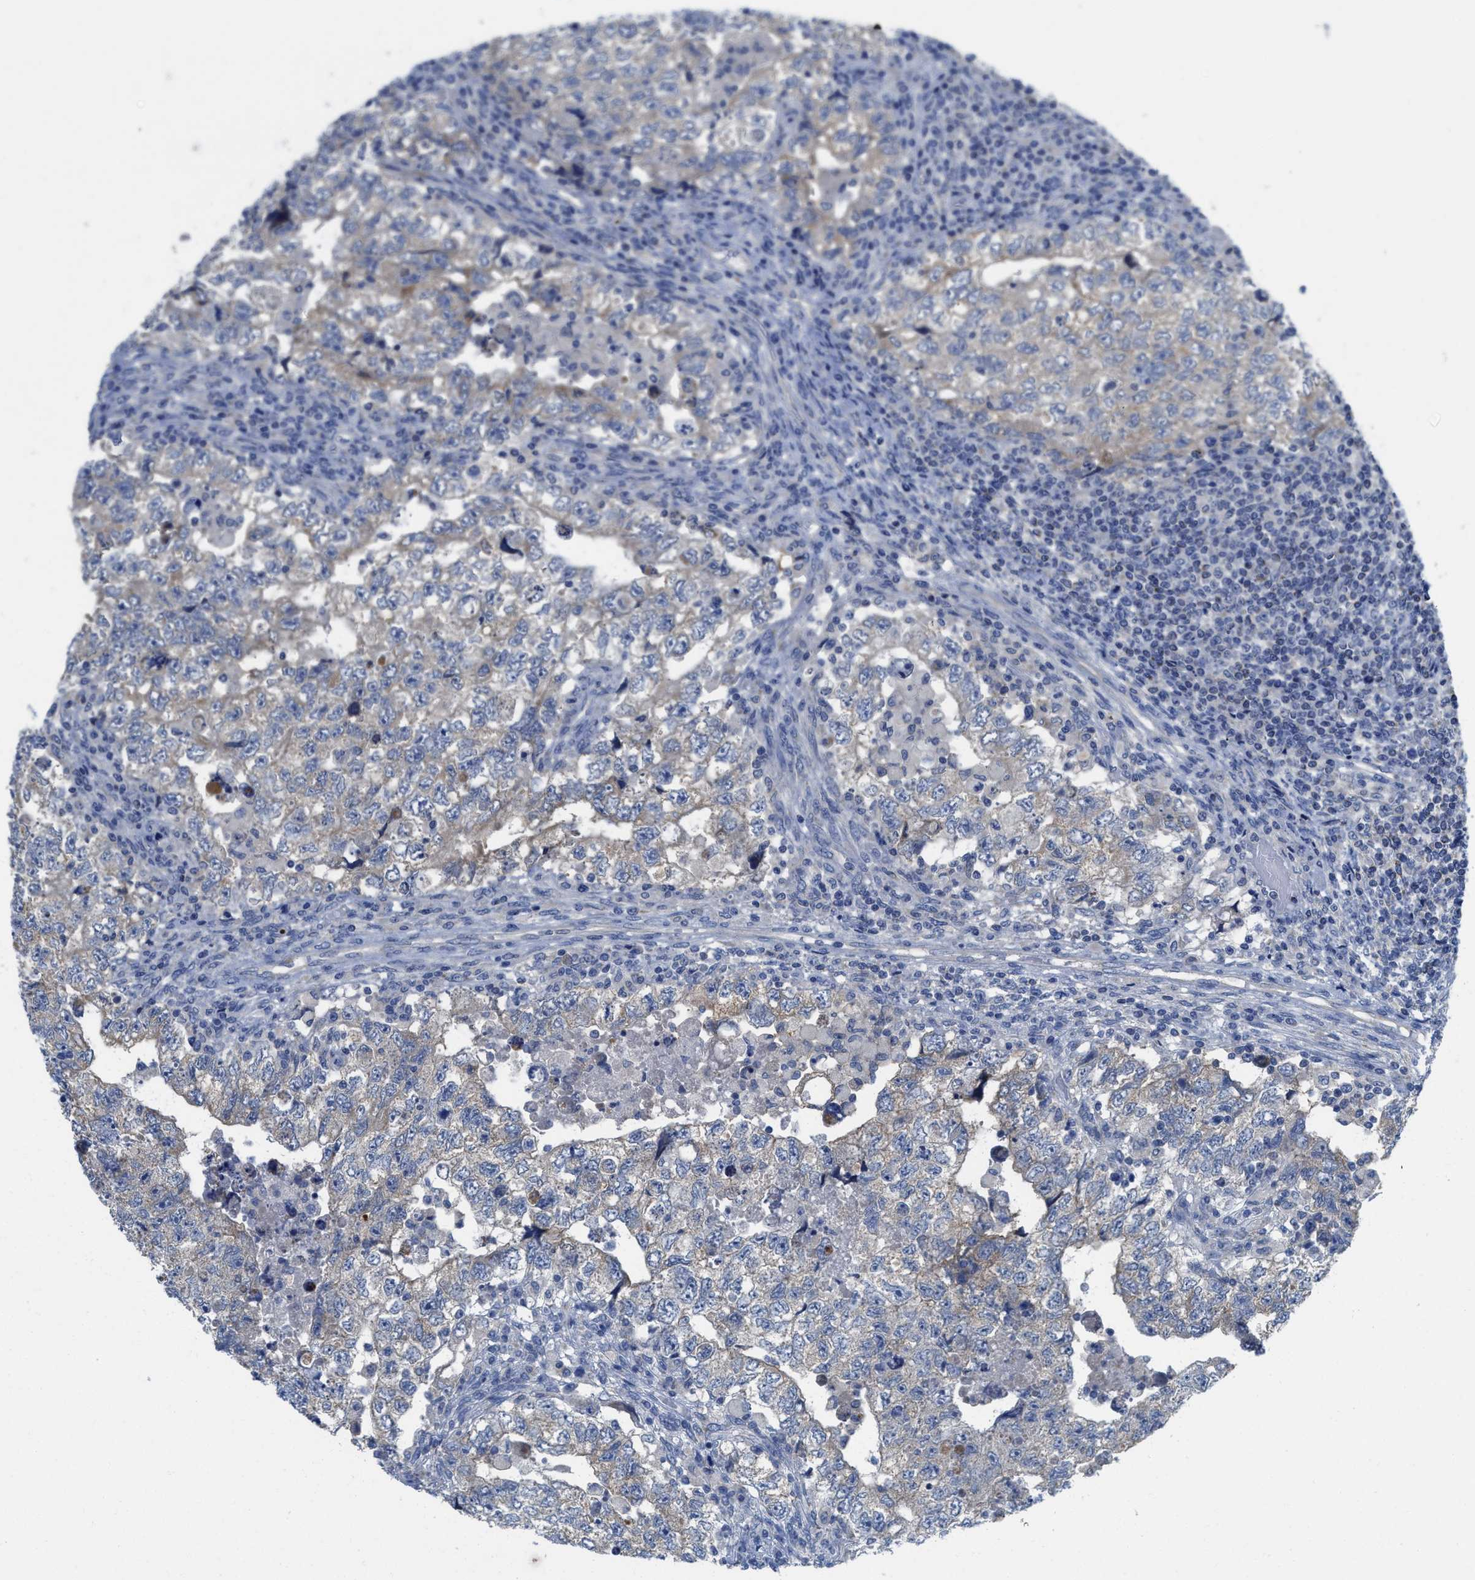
{"staining": {"intensity": "weak", "quantity": "25%-75%", "location": "cytoplasmic/membranous"}, "tissue": "testis cancer", "cell_type": "Tumor cells", "image_type": "cancer", "snomed": [{"axis": "morphology", "description": "Carcinoma, Embryonal, NOS"}, {"axis": "topography", "description": "Testis"}], "caption": "Testis embryonal carcinoma tissue shows weak cytoplasmic/membranous expression in about 25%-75% of tumor cells The staining is performed using DAB (3,3'-diaminobenzidine) brown chromogen to label protein expression. The nuclei are counter-stained blue using hematoxylin.", "gene": "GATD3", "patient": {"sex": "male", "age": 36}}